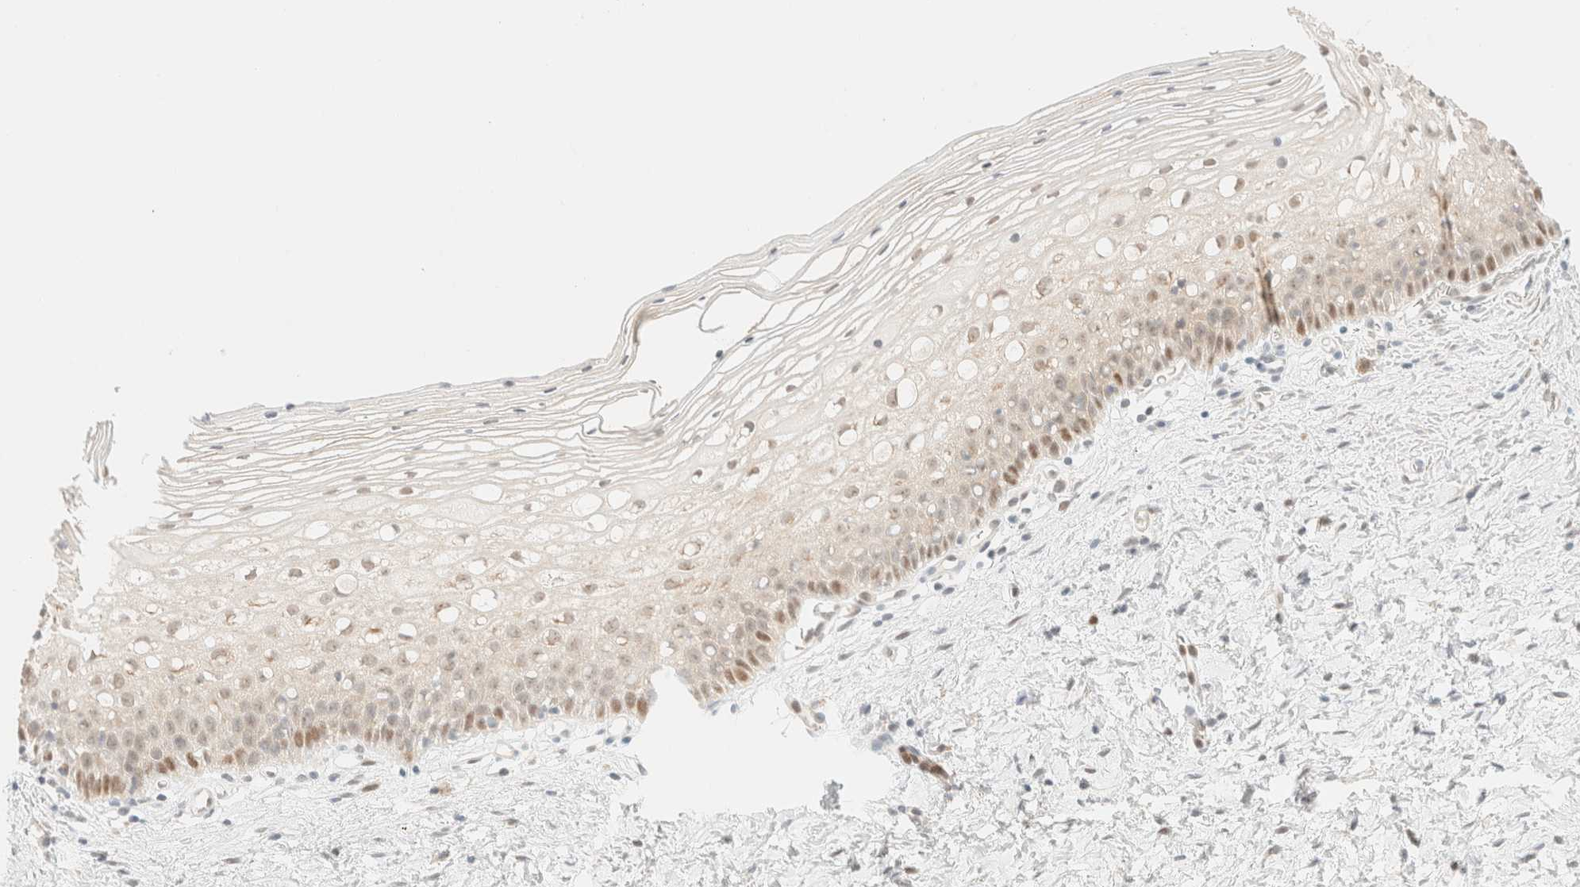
{"staining": {"intensity": "moderate", "quantity": "<25%", "location": "nuclear"}, "tissue": "cervix", "cell_type": "Squamous epithelial cells", "image_type": "normal", "snomed": [{"axis": "morphology", "description": "Normal tissue, NOS"}, {"axis": "topography", "description": "Cervix"}], "caption": "Immunohistochemical staining of benign human cervix reveals low levels of moderate nuclear expression in about <25% of squamous epithelial cells. Ihc stains the protein in brown and the nuclei are stained blue.", "gene": "TSR1", "patient": {"sex": "female", "age": 72}}